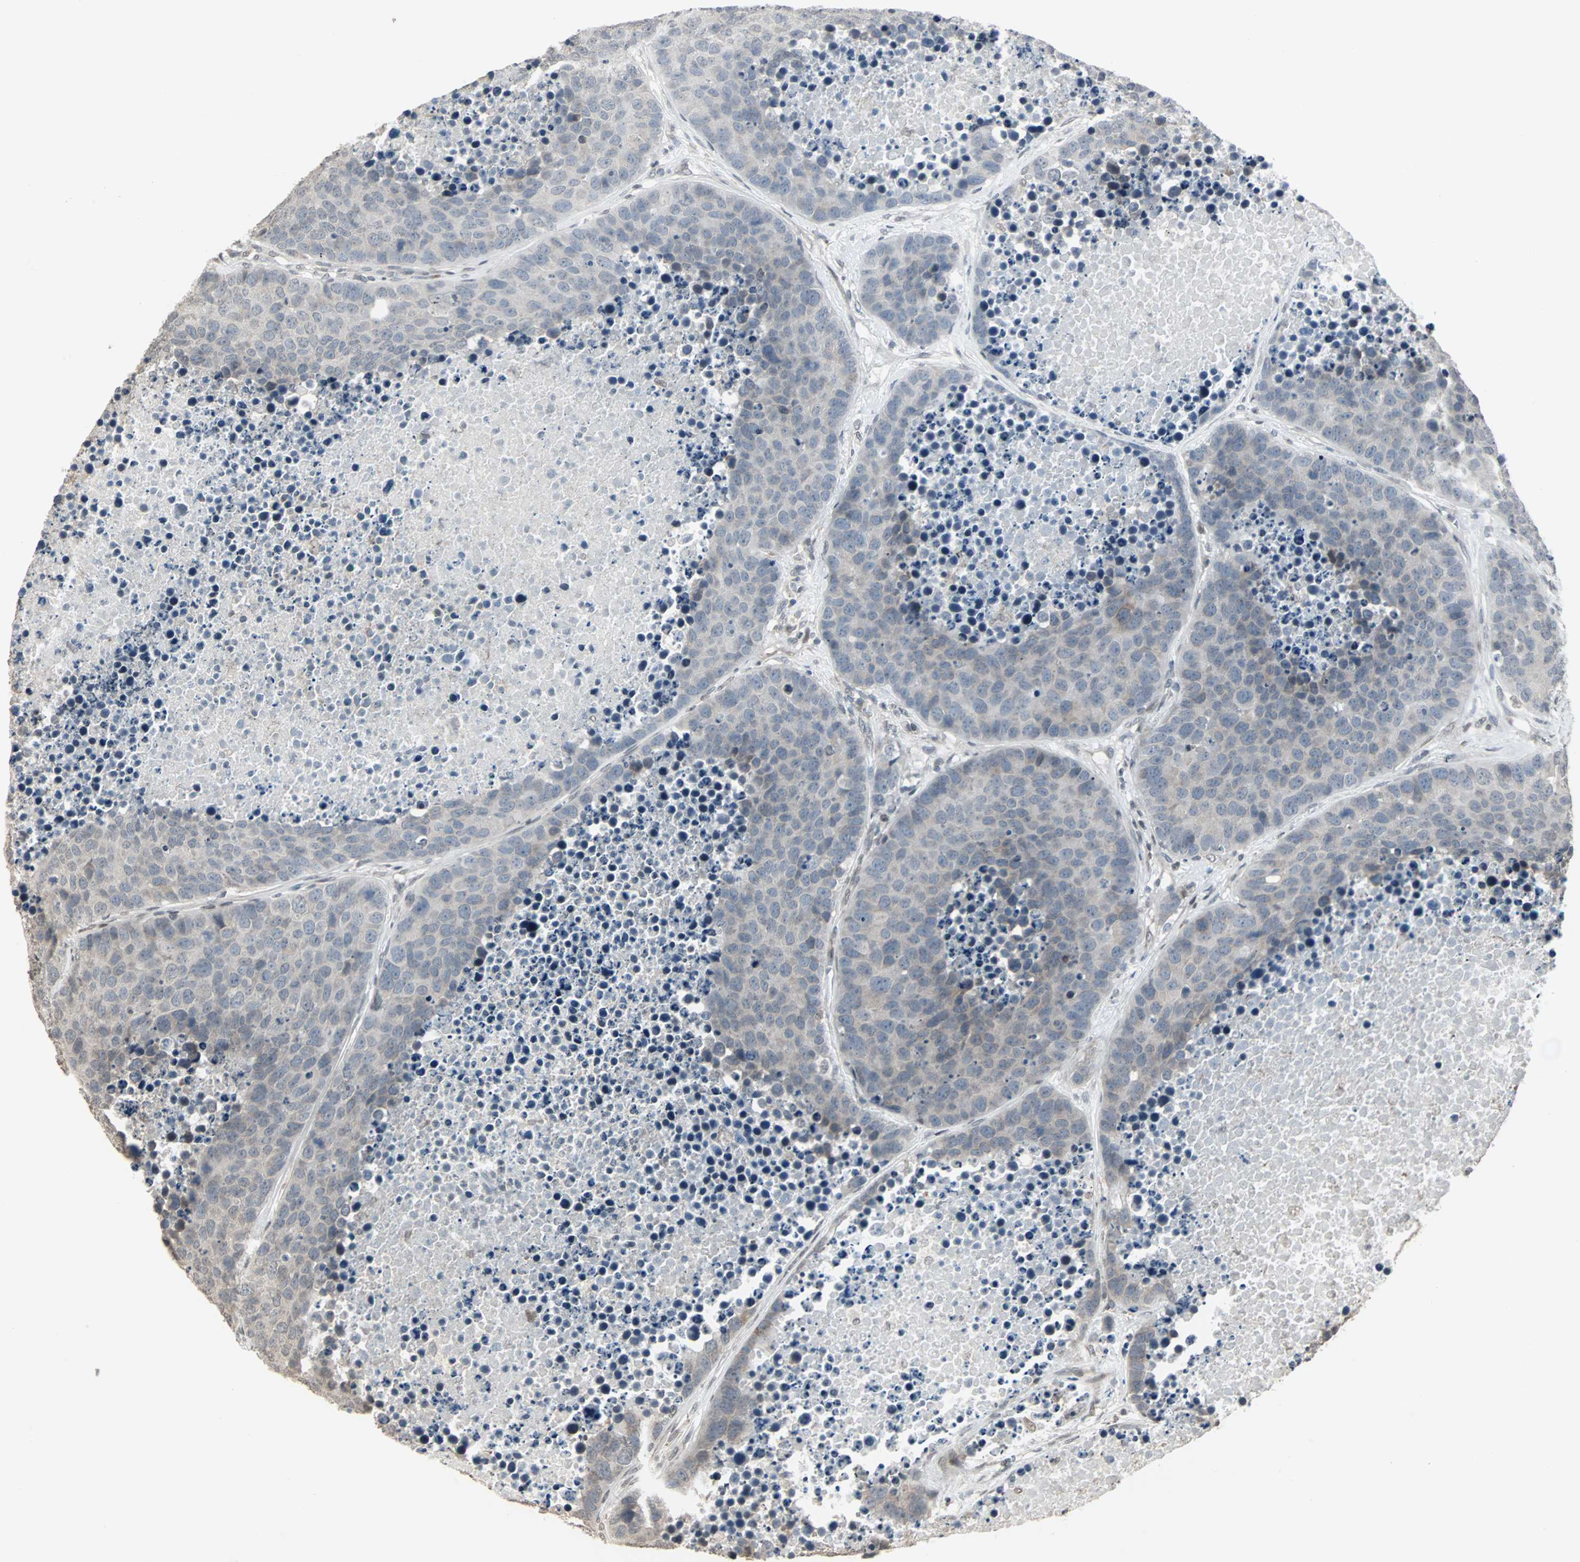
{"staining": {"intensity": "weak", "quantity": "<25%", "location": "cytoplasmic/membranous"}, "tissue": "carcinoid", "cell_type": "Tumor cells", "image_type": "cancer", "snomed": [{"axis": "morphology", "description": "Carcinoid, malignant, NOS"}, {"axis": "topography", "description": "Lung"}], "caption": "This is a histopathology image of IHC staining of carcinoid (malignant), which shows no staining in tumor cells.", "gene": "CBLC", "patient": {"sex": "male", "age": 60}}